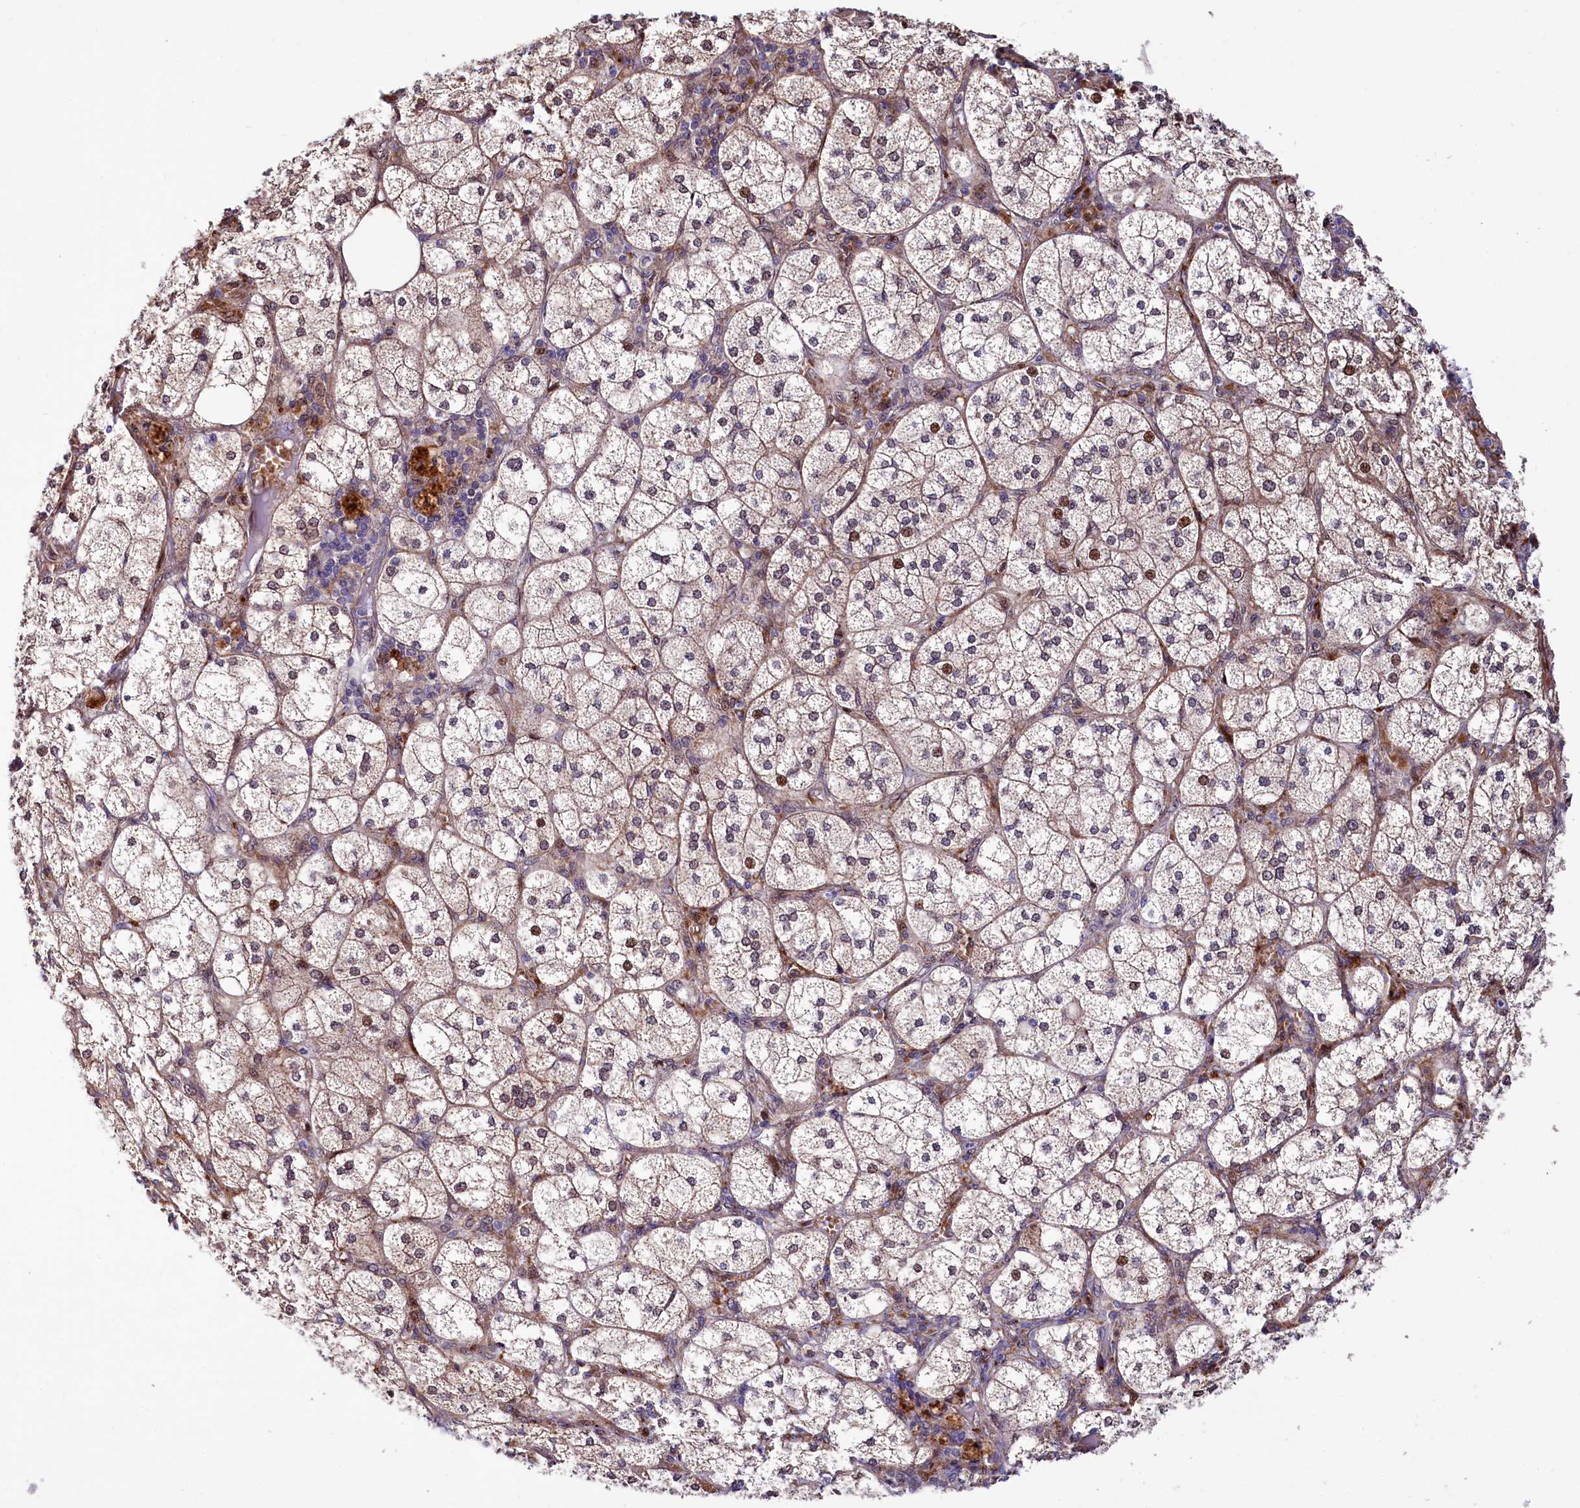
{"staining": {"intensity": "strong", "quantity": "25%-75%", "location": "cytoplasmic/membranous,nuclear"}, "tissue": "adrenal gland", "cell_type": "Glandular cells", "image_type": "normal", "snomed": [{"axis": "morphology", "description": "Normal tissue, NOS"}, {"axis": "topography", "description": "Adrenal gland"}], "caption": "Protein expression analysis of unremarkable adrenal gland shows strong cytoplasmic/membranous,nuclear expression in about 25%-75% of glandular cells.", "gene": "PDZRN3", "patient": {"sex": "female", "age": 61}}